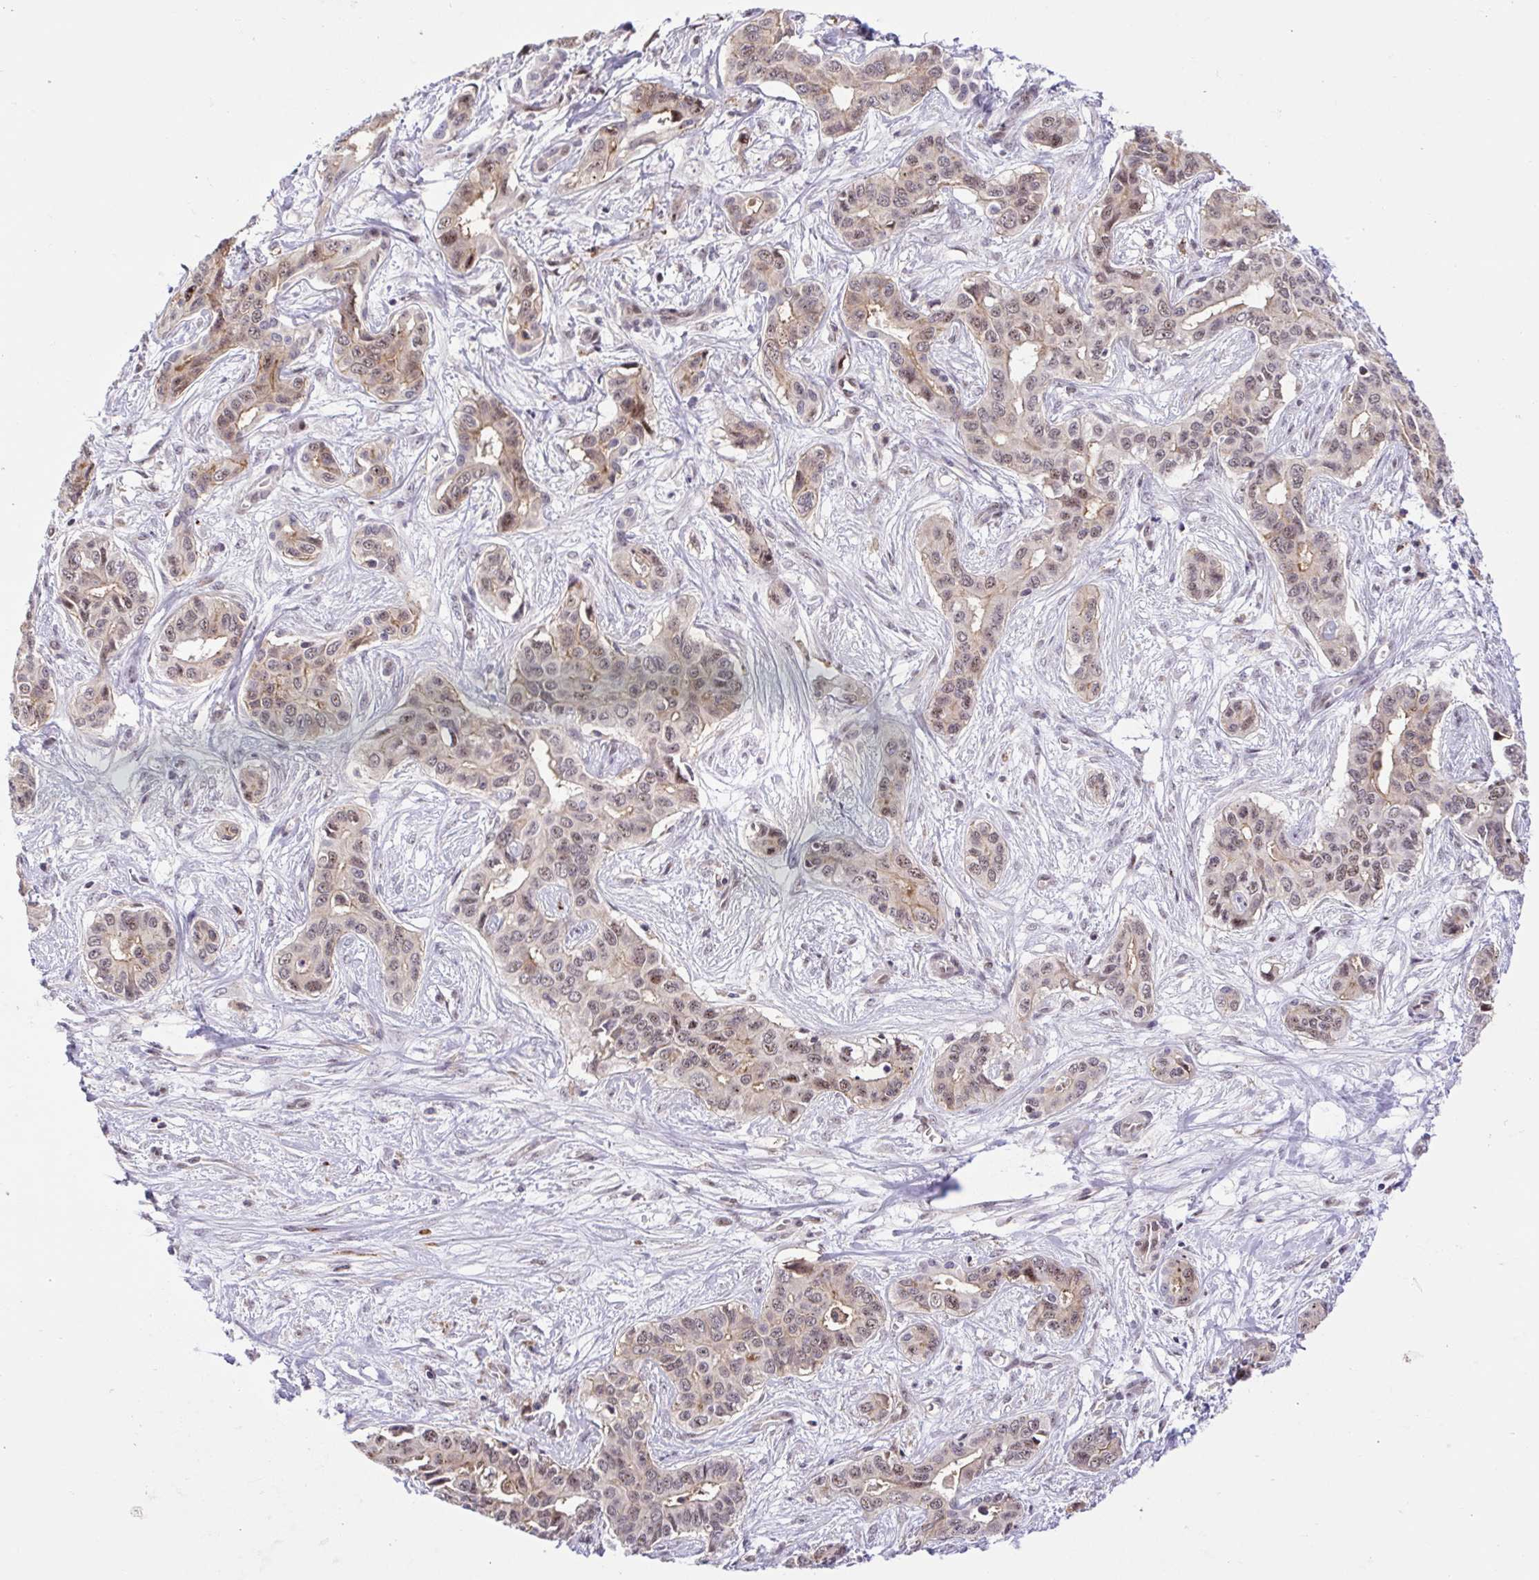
{"staining": {"intensity": "moderate", "quantity": "25%-75%", "location": "cytoplasmic/membranous,nuclear"}, "tissue": "liver cancer", "cell_type": "Tumor cells", "image_type": "cancer", "snomed": [{"axis": "morphology", "description": "Cholangiocarcinoma"}, {"axis": "topography", "description": "Liver"}], "caption": "This histopathology image displays immunohistochemistry staining of liver cancer (cholangiocarcinoma), with medium moderate cytoplasmic/membranous and nuclear expression in approximately 25%-75% of tumor cells.", "gene": "ERG", "patient": {"sex": "female", "age": 65}}